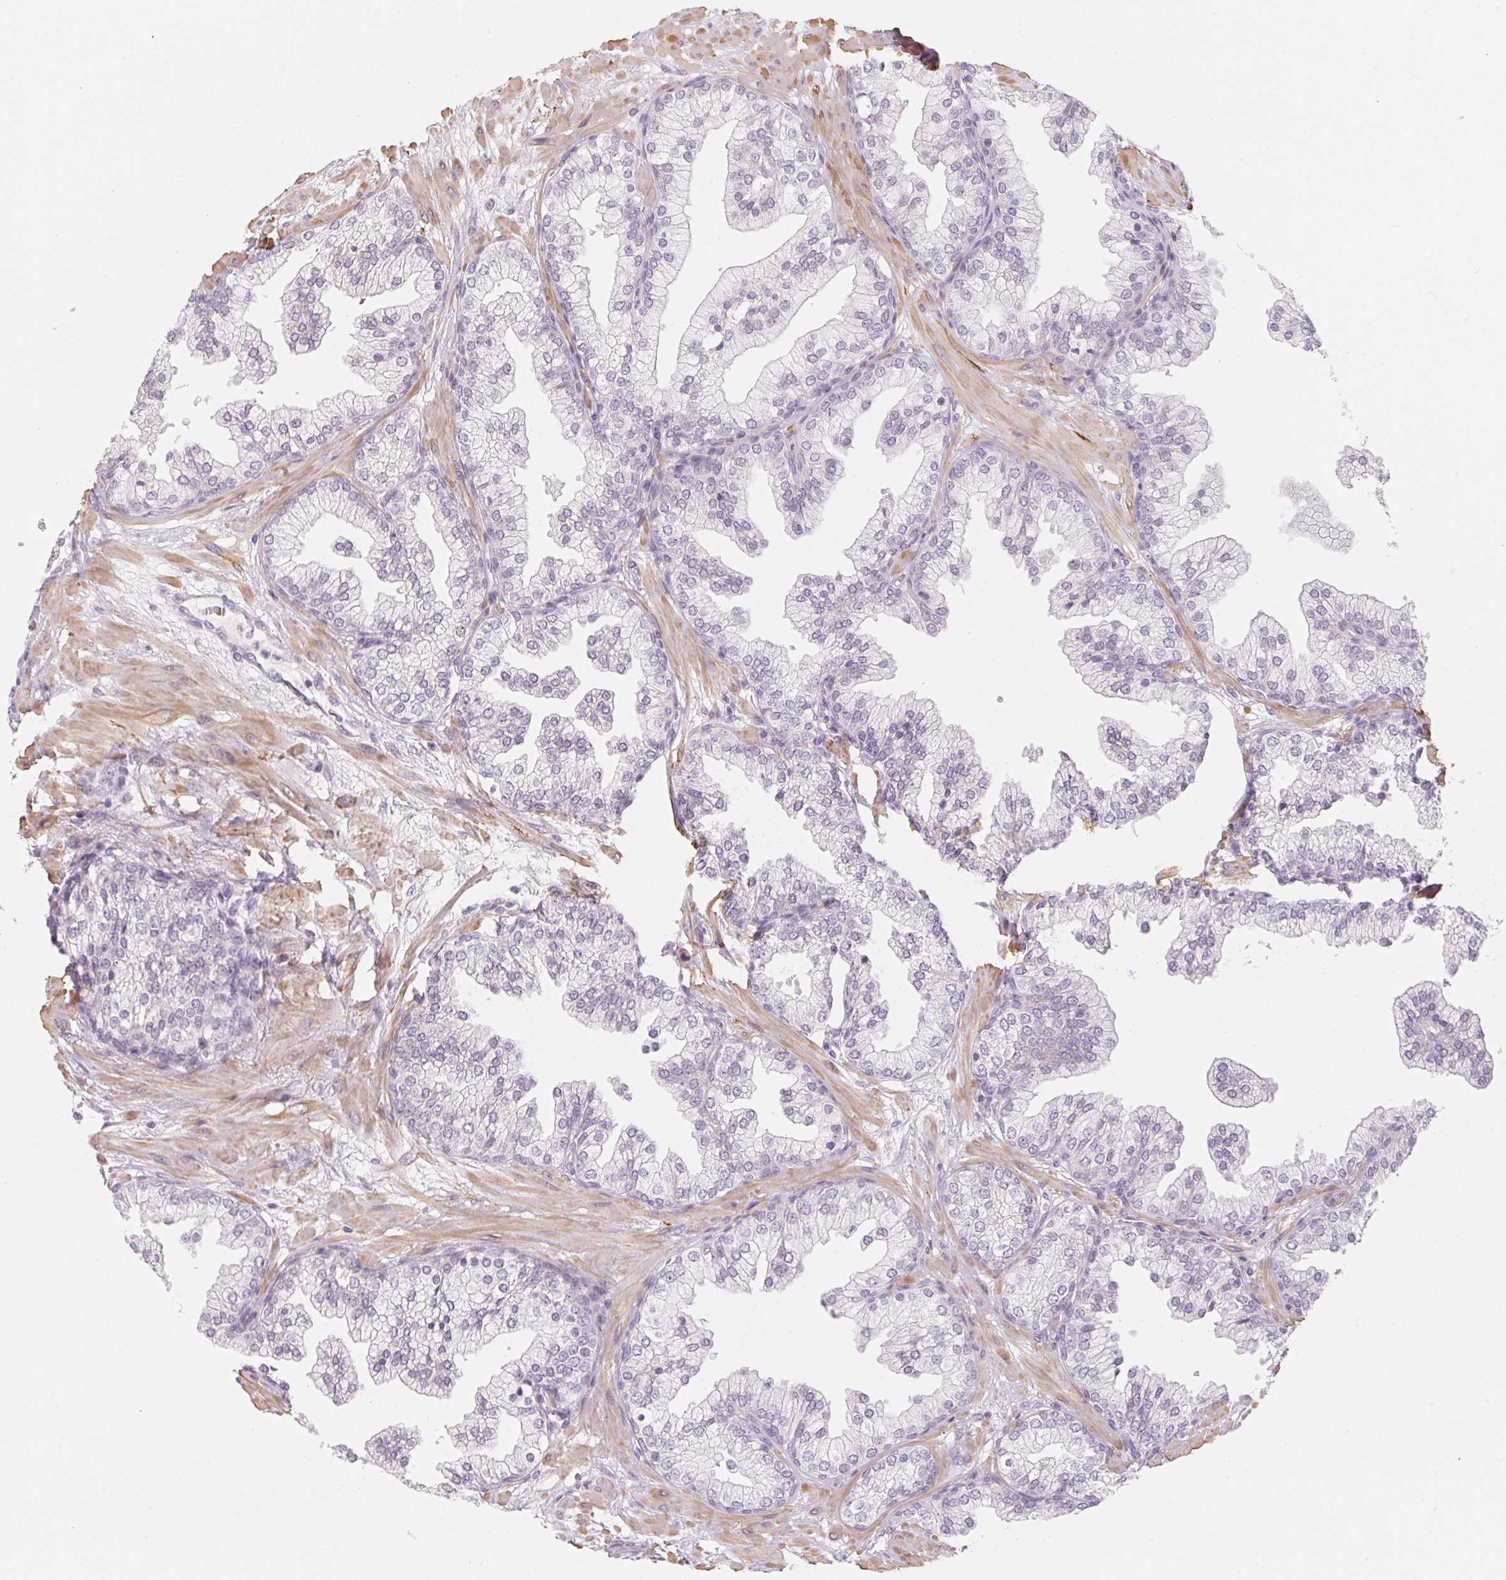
{"staining": {"intensity": "negative", "quantity": "none", "location": "none"}, "tissue": "prostate", "cell_type": "Glandular cells", "image_type": "normal", "snomed": [{"axis": "morphology", "description": "Normal tissue, NOS"}, {"axis": "topography", "description": "Prostate"}, {"axis": "topography", "description": "Peripheral nerve tissue"}], "caption": "Glandular cells show no significant staining in normal prostate. (DAB immunohistochemistry visualized using brightfield microscopy, high magnification).", "gene": "PRPH", "patient": {"sex": "male", "age": 61}}